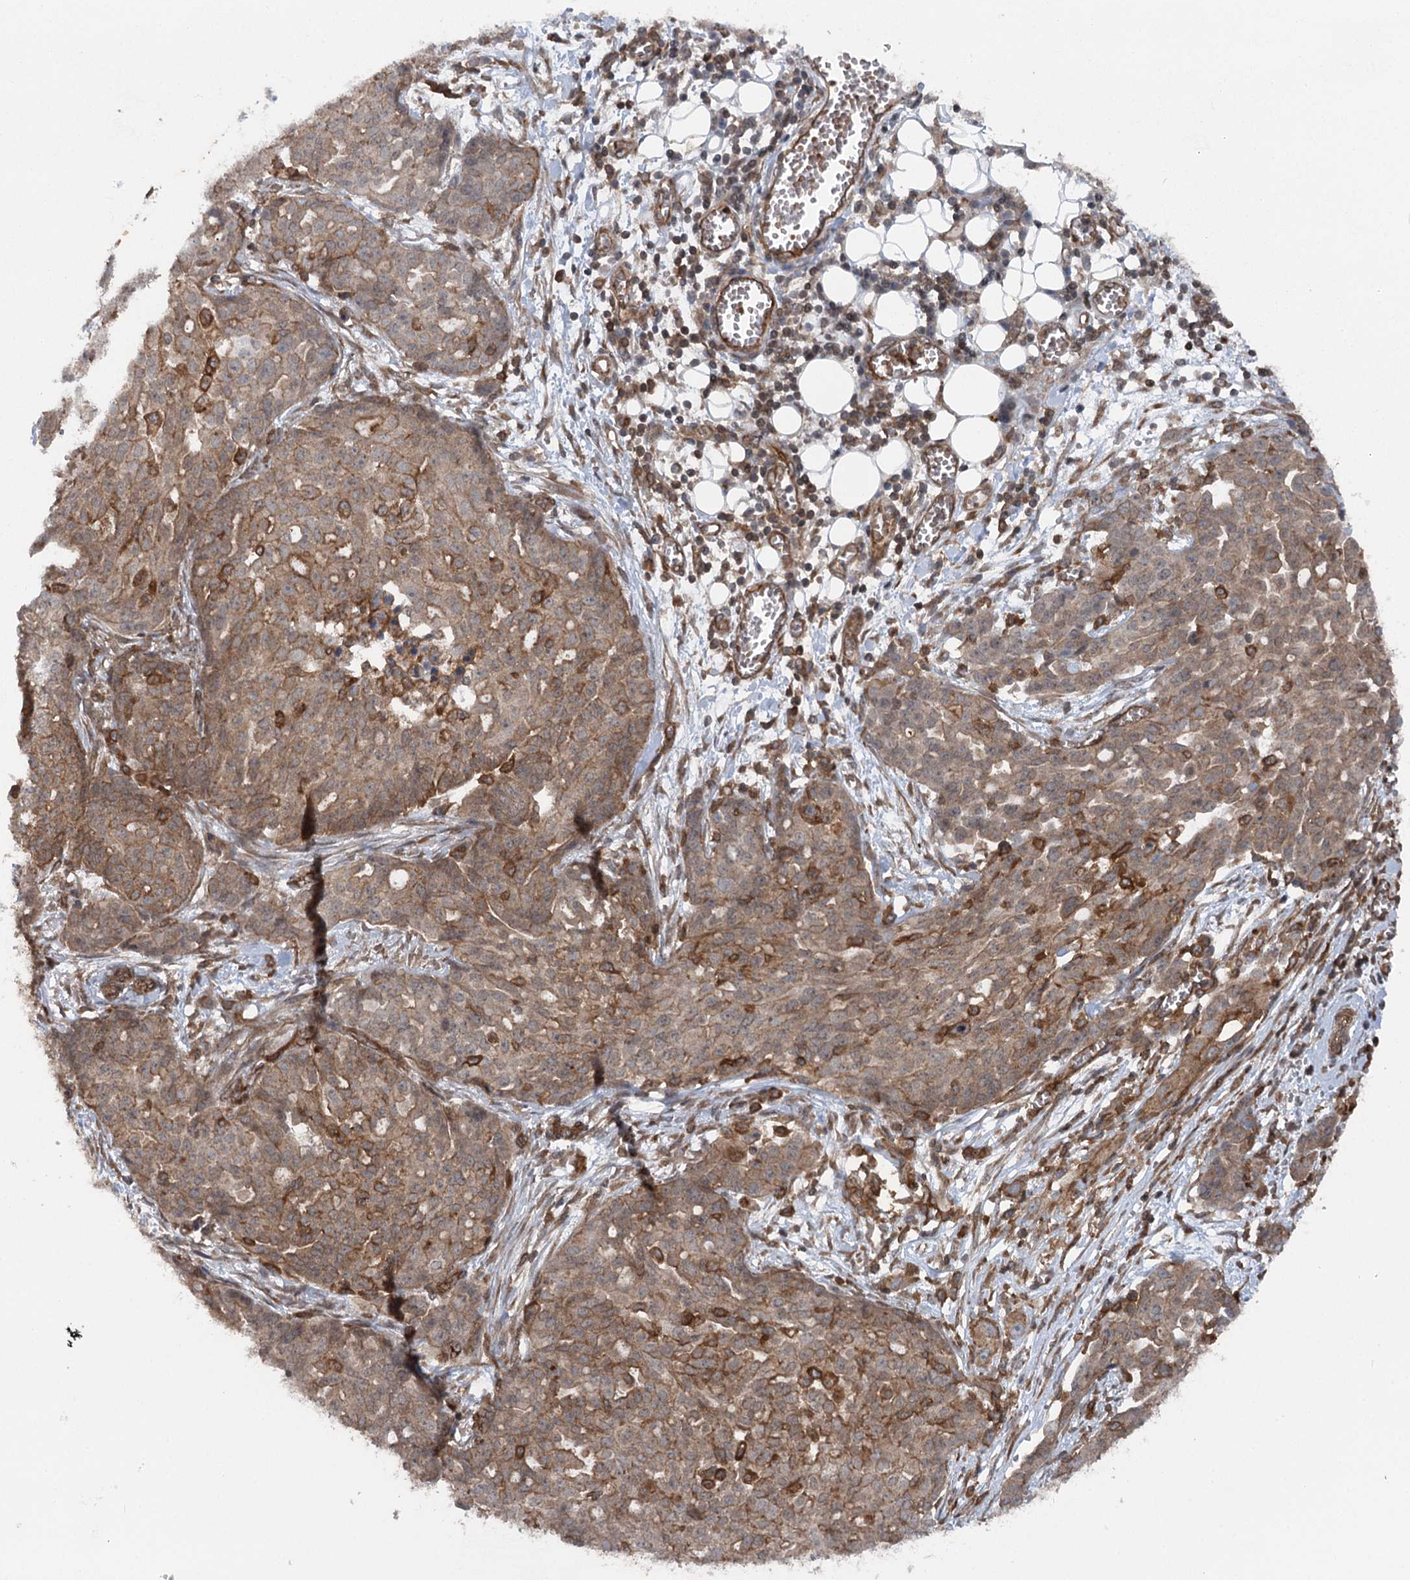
{"staining": {"intensity": "moderate", "quantity": ">75%", "location": "cytoplasmic/membranous"}, "tissue": "ovarian cancer", "cell_type": "Tumor cells", "image_type": "cancer", "snomed": [{"axis": "morphology", "description": "Cystadenocarcinoma, serous, NOS"}, {"axis": "topography", "description": "Soft tissue"}, {"axis": "topography", "description": "Ovary"}], "caption": "Immunohistochemical staining of ovarian serous cystadenocarcinoma demonstrates moderate cytoplasmic/membranous protein expression in about >75% of tumor cells. (DAB (3,3'-diaminobenzidine) IHC with brightfield microscopy, high magnification).", "gene": "IQSEC1", "patient": {"sex": "female", "age": 57}}